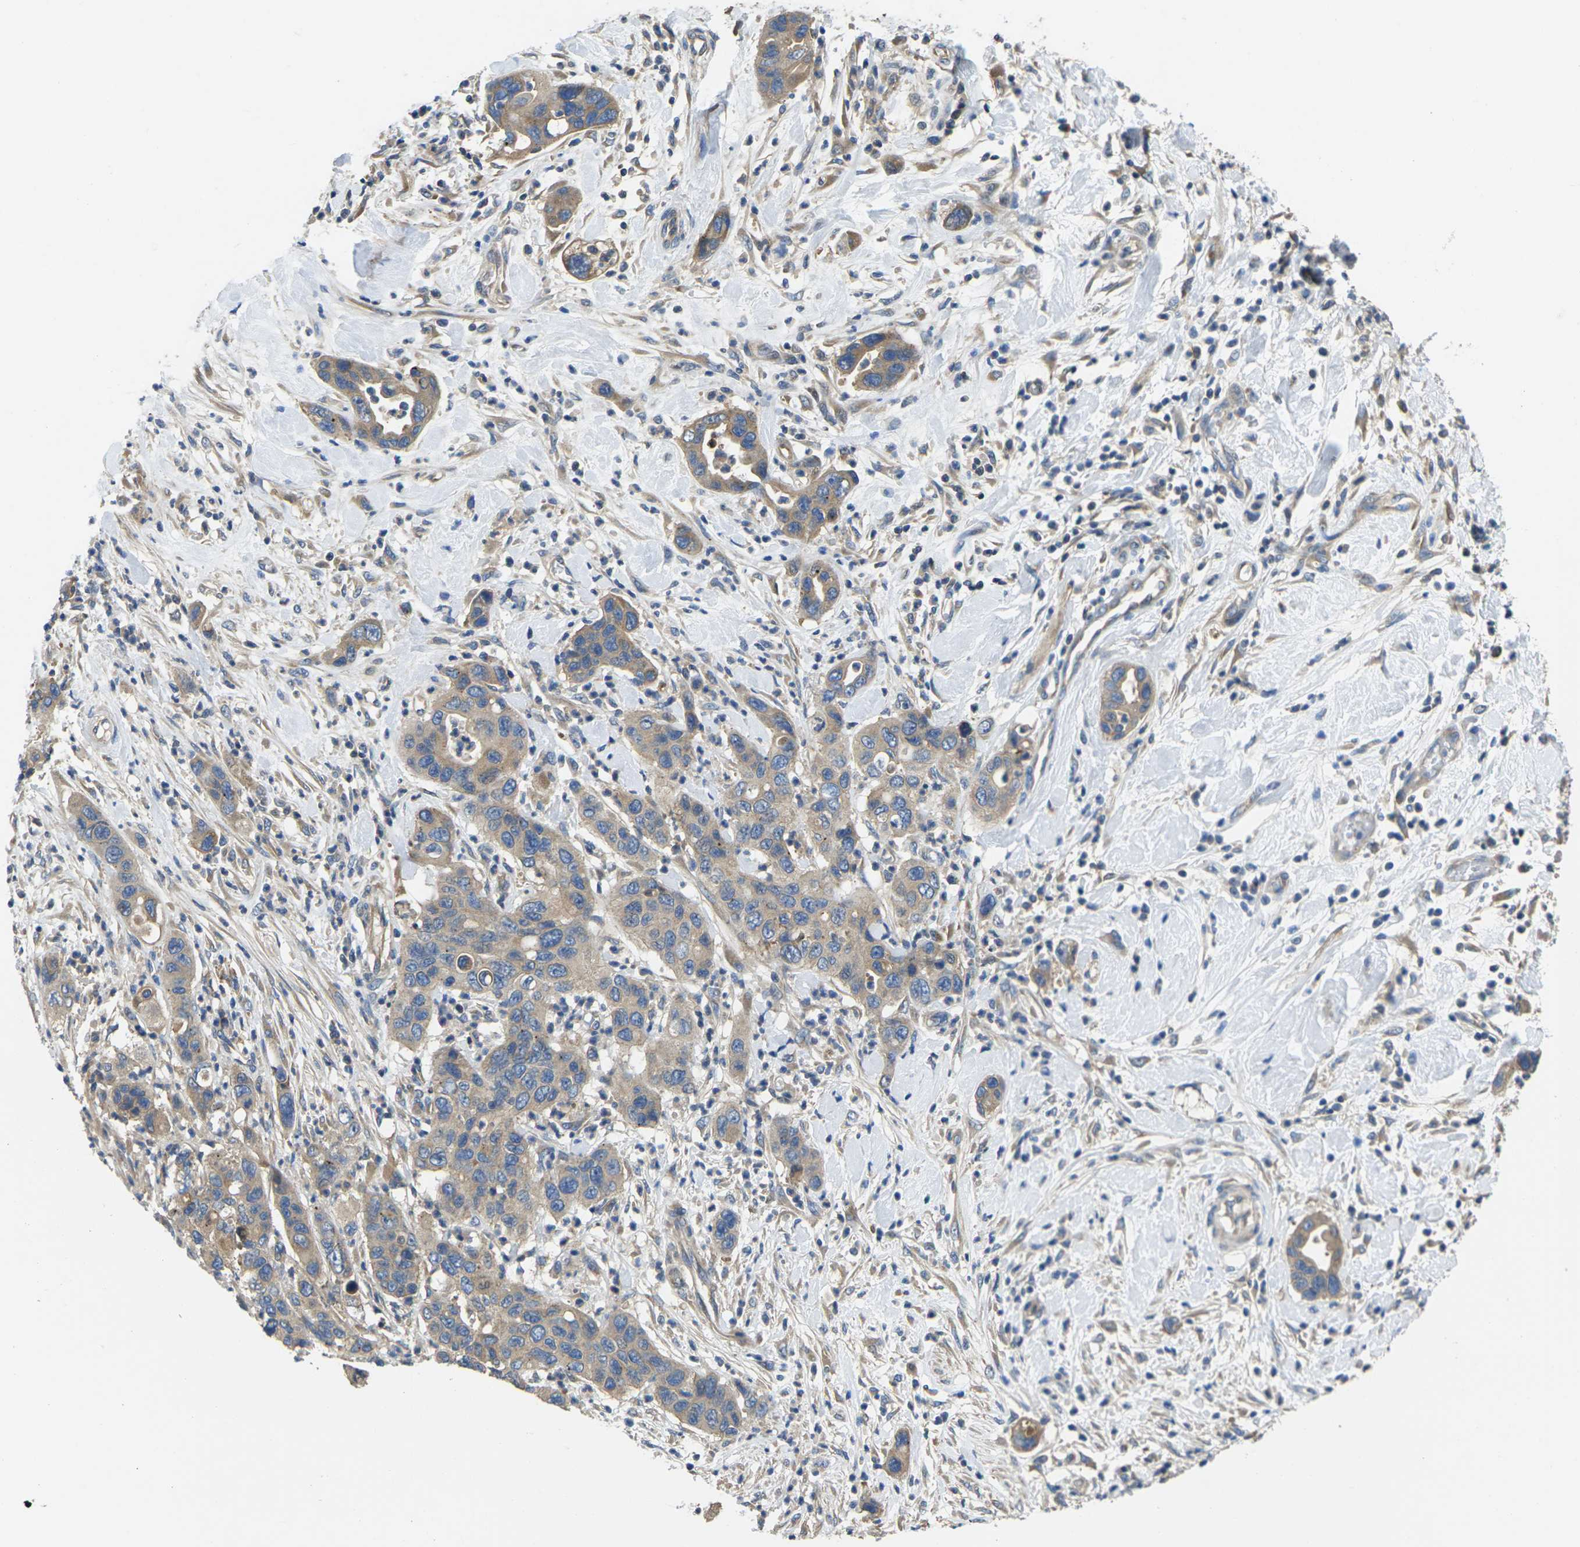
{"staining": {"intensity": "moderate", "quantity": "25%-75%", "location": "cytoplasmic/membranous"}, "tissue": "pancreatic cancer", "cell_type": "Tumor cells", "image_type": "cancer", "snomed": [{"axis": "morphology", "description": "Adenocarcinoma, NOS"}, {"axis": "topography", "description": "Pancreas"}], "caption": "Protein analysis of adenocarcinoma (pancreatic) tissue reveals moderate cytoplasmic/membranous staining in approximately 25%-75% of tumor cells. Ihc stains the protein in brown and the nuclei are stained blue.", "gene": "TMCC2", "patient": {"sex": "female", "age": 71}}